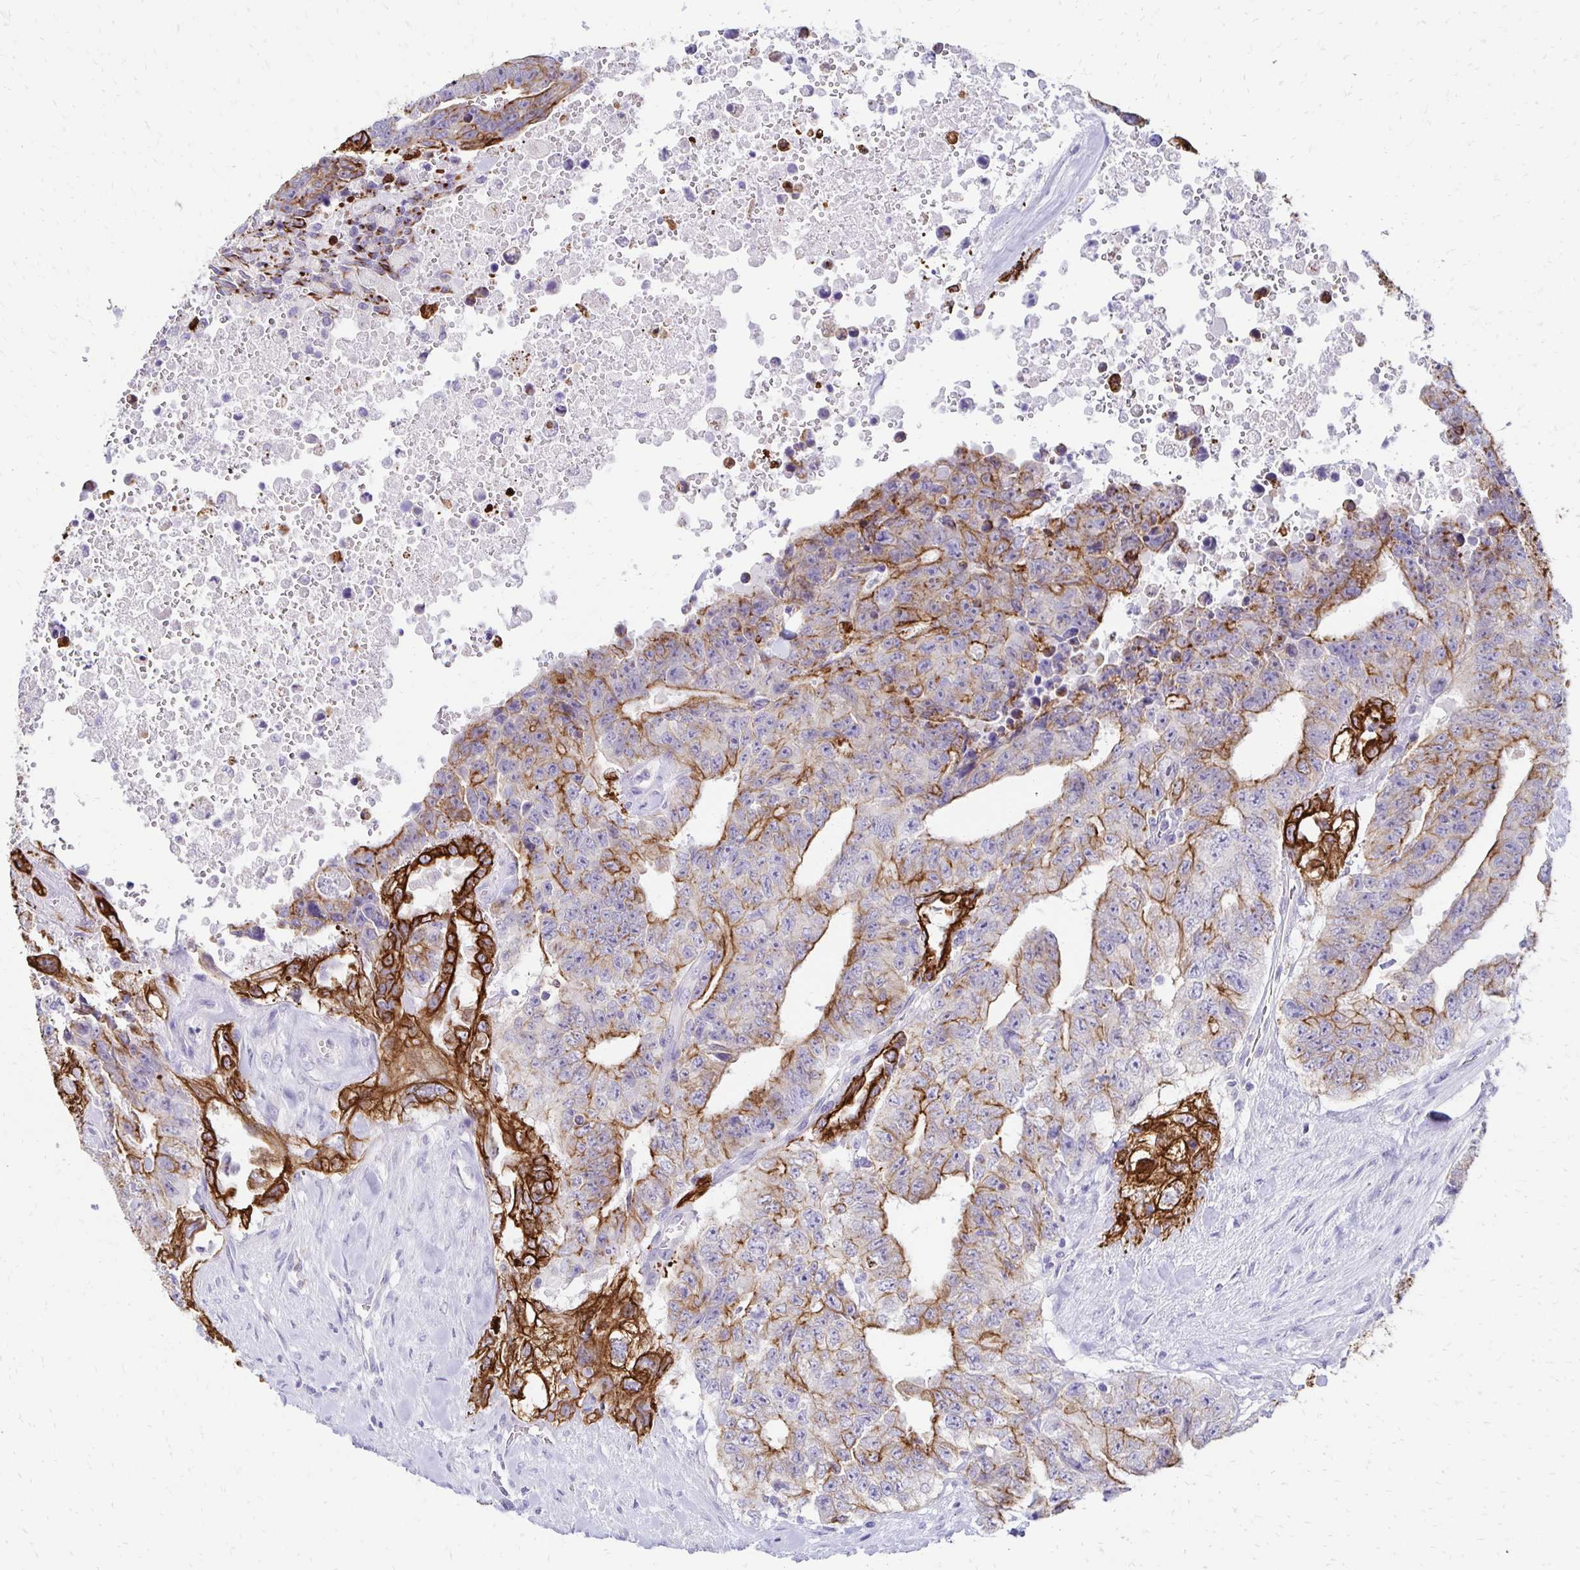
{"staining": {"intensity": "moderate", "quantity": "25%-75%", "location": "cytoplasmic/membranous"}, "tissue": "testis cancer", "cell_type": "Tumor cells", "image_type": "cancer", "snomed": [{"axis": "morphology", "description": "Carcinoma, Embryonal, NOS"}, {"axis": "topography", "description": "Testis"}], "caption": "Protein staining demonstrates moderate cytoplasmic/membranous positivity in approximately 25%-75% of tumor cells in testis embryonal carcinoma. The staining was performed using DAB to visualize the protein expression in brown, while the nuclei were stained in blue with hematoxylin (Magnification: 20x).", "gene": "C1QTNF2", "patient": {"sex": "male", "age": 24}}